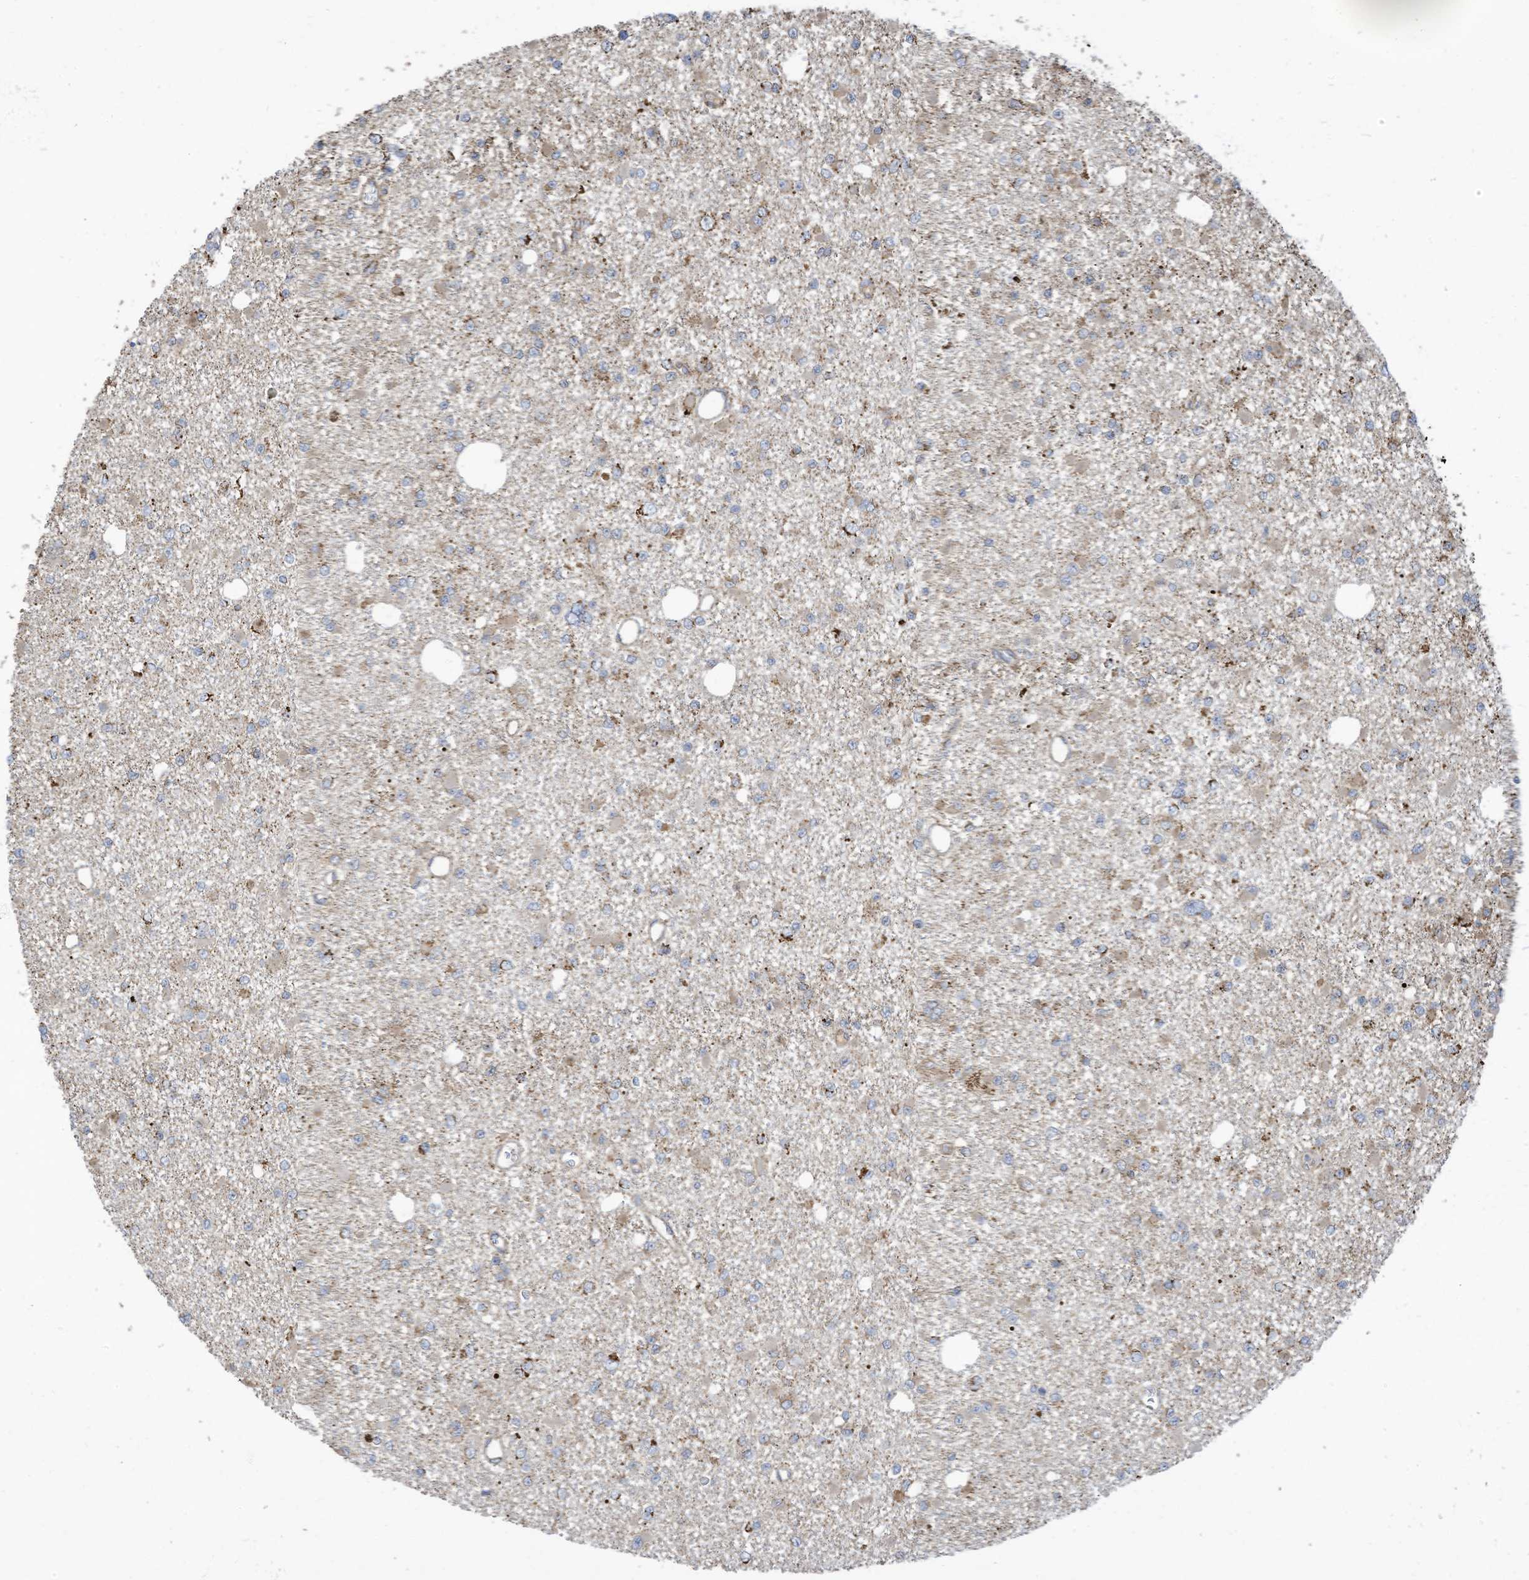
{"staining": {"intensity": "weak", "quantity": "25%-75%", "location": "cytoplasmic/membranous"}, "tissue": "glioma", "cell_type": "Tumor cells", "image_type": "cancer", "snomed": [{"axis": "morphology", "description": "Glioma, malignant, Low grade"}, {"axis": "topography", "description": "Brain"}], "caption": "Glioma tissue shows weak cytoplasmic/membranous expression in approximately 25%-75% of tumor cells, visualized by immunohistochemistry.", "gene": "COX10", "patient": {"sex": "female", "age": 22}}